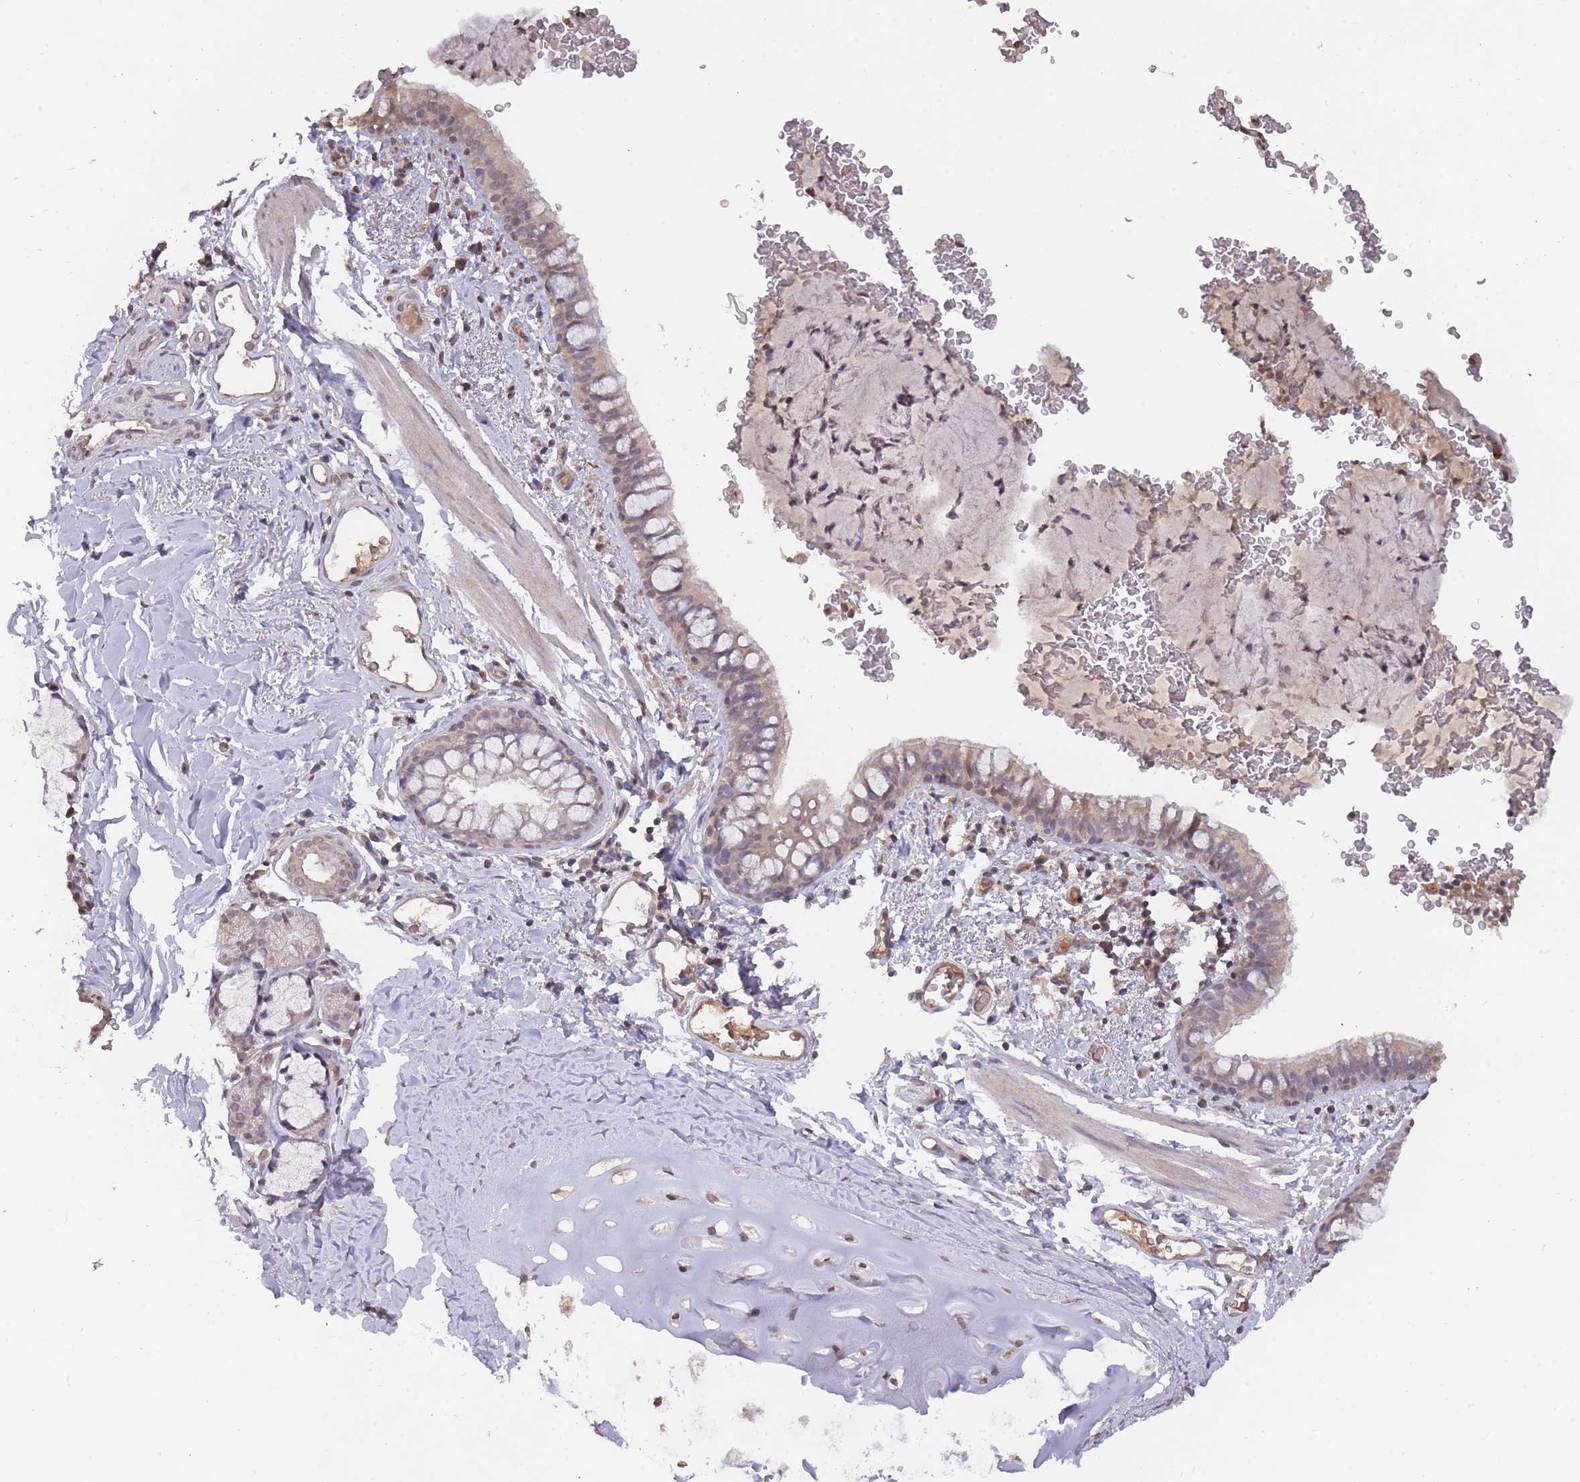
{"staining": {"intensity": "weak", "quantity": "25%-75%", "location": "cytoplasmic/membranous"}, "tissue": "bronchus", "cell_type": "Respiratory epithelial cells", "image_type": "normal", "snomed": [{"axis": "morphology", "description": "Normal tissue, NOS"}, {"axis": "topography", "description": "Cartilage tissue"}, {"axis": "topography", "description": "Bronchus"}], "caption": "The micrograph exhibits staining of benign bronchus, revealing weak cytoplasmic/membranous protein expression (brown color) within respiratory epithelial cells.", "gene": "ADCYAP1R1", "patient": {"sex": "female", "age": 36}}